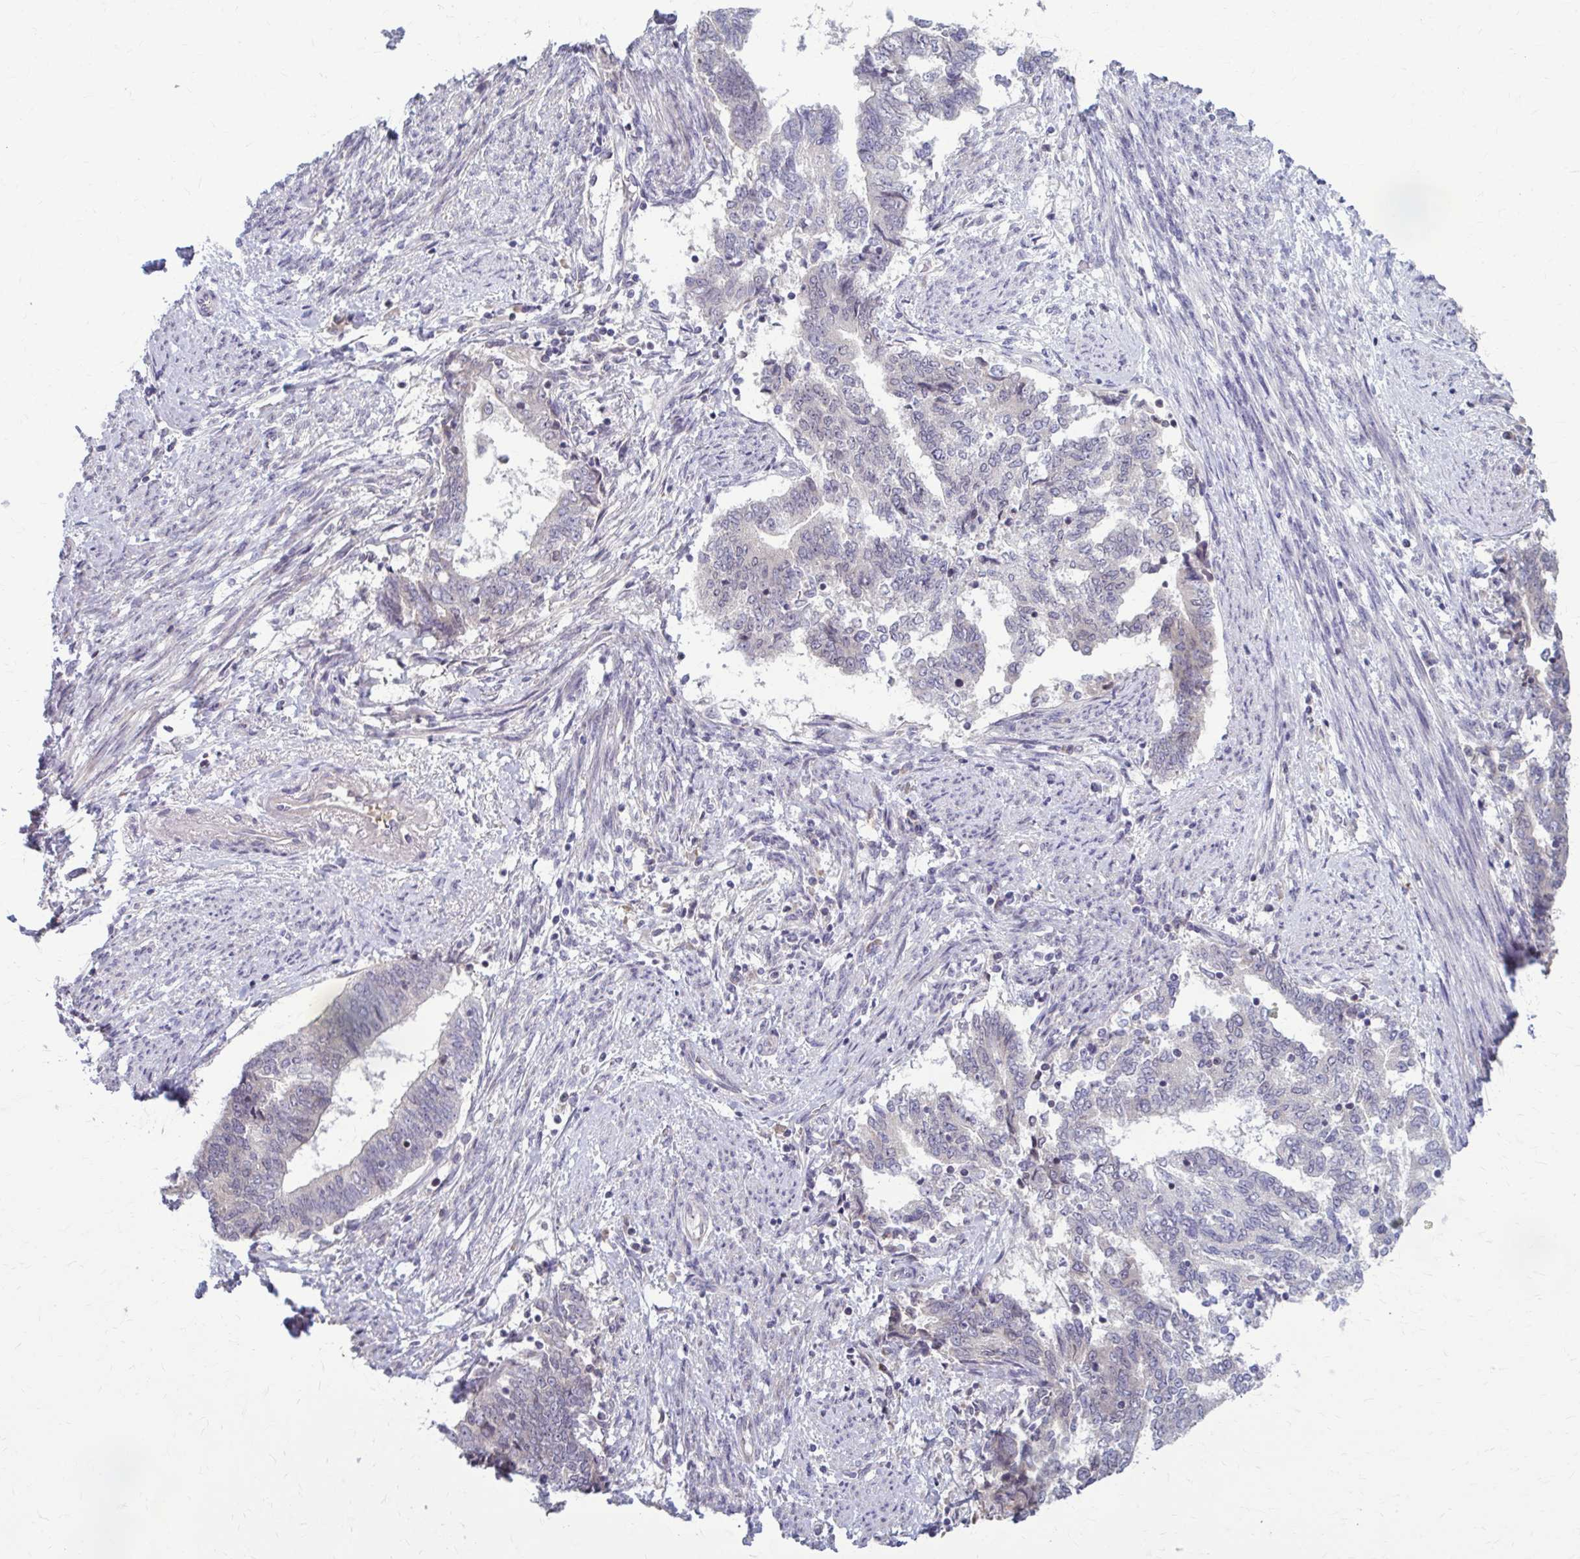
{"staining": {"intensity": "negative", "quantity": "none", "location": "none"}, "tissue": "endometrial cancer", "cell_type": "Tumor cells", "image_type": "cancer", "snomed": [{"axis": "morphology", "description": "Adenocarcinoma, NOS"}, {"axis": "topography", "description": "Endometrium"}], "caption": "Immunohistochemistry of adenocarcinoma (endometrial) displays no positivity in tumor cells.", "gene": "MCRIP2", "patient": {"sex": "female", "age": 65}}